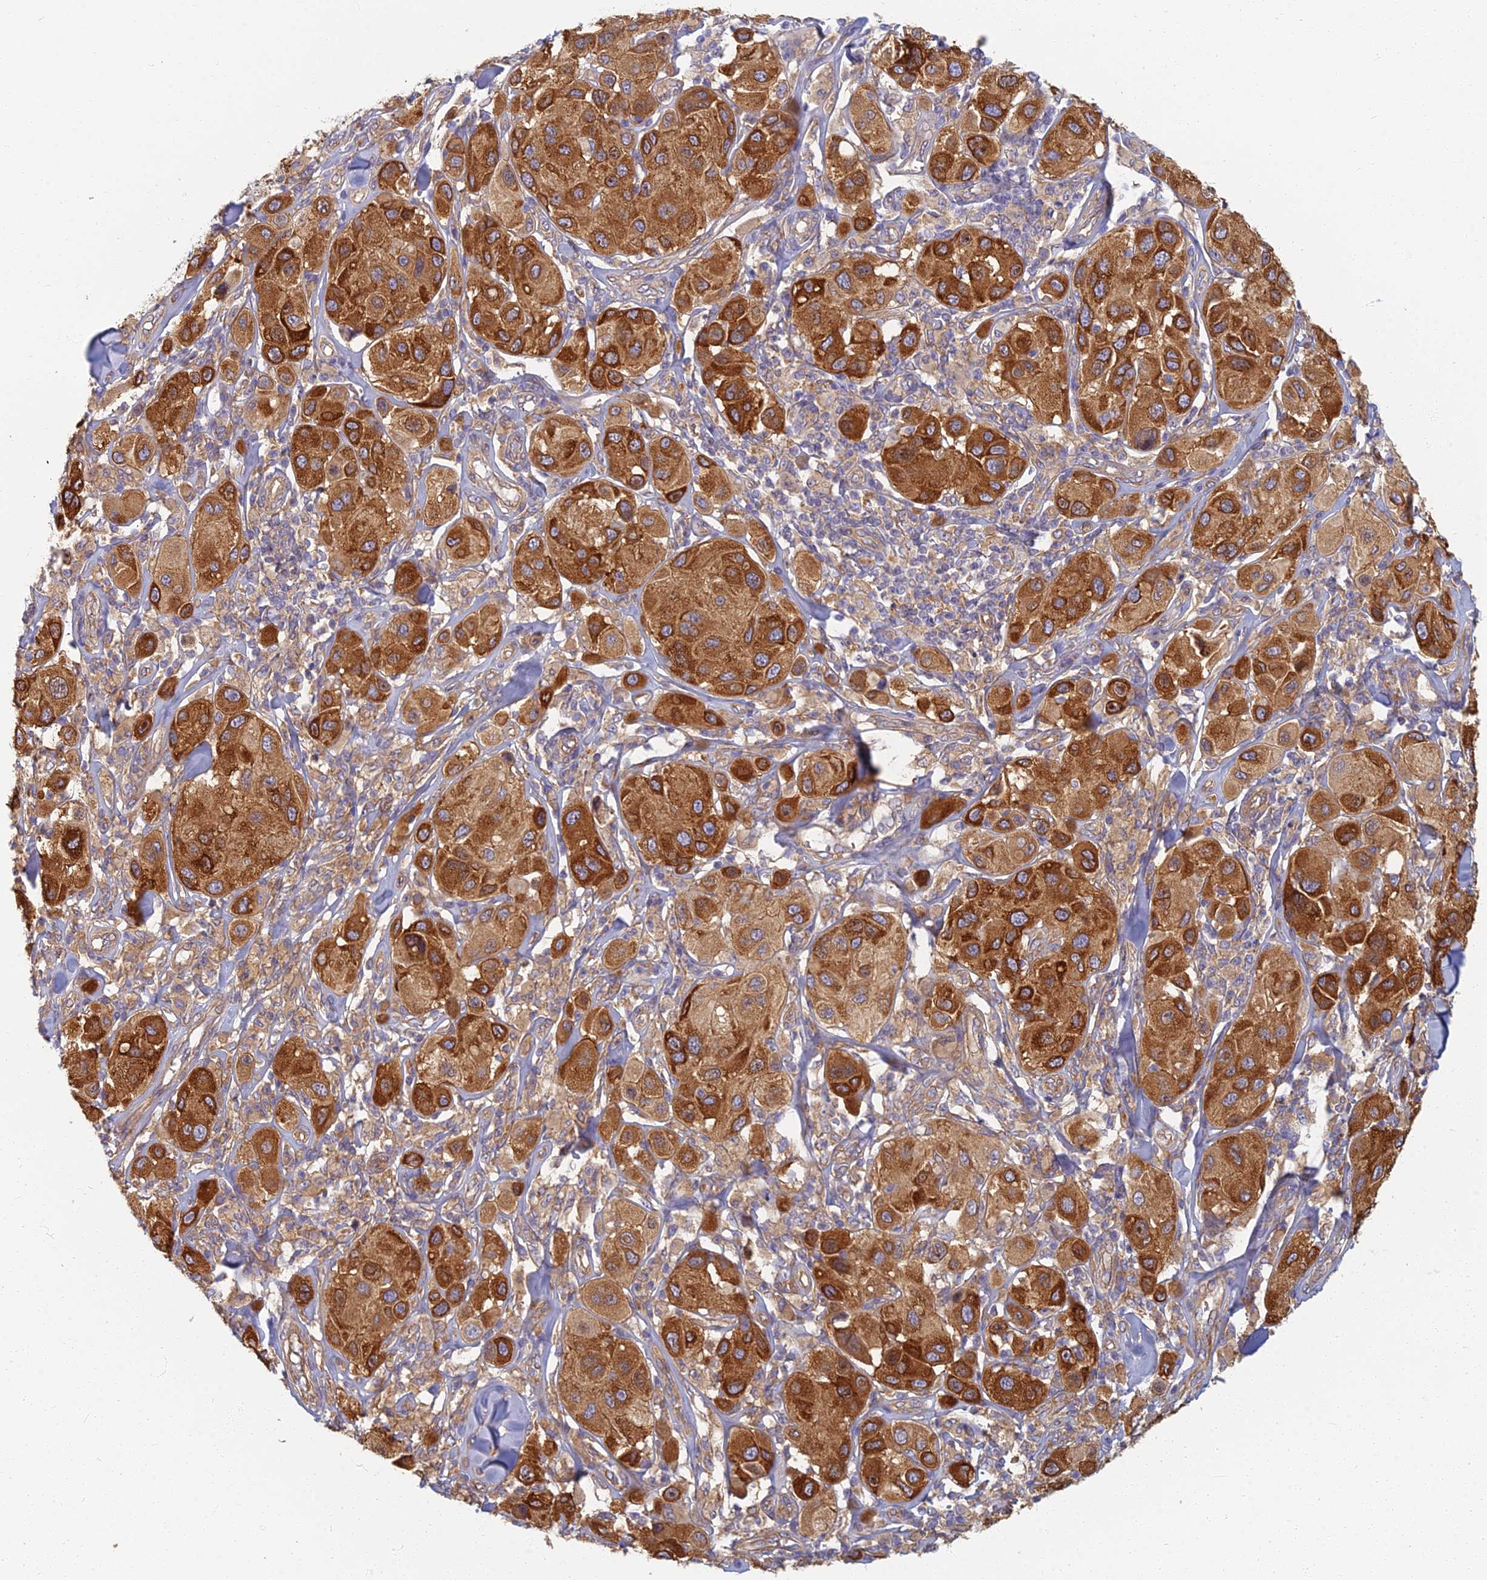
{"staining": {"intensity": "strong", "quantity": ">75%", "location": "cytoplasmic/membranous"}, "tissue": "melanoma", "cell_type": "Tumor cells", "image_type": "cancer", "snomed": [{"axis": "morphology", "description": "Malignant melanoma, Metastatic site"}, {"axis": "topography", "description": "Skin"}], "caption": "The micrograph displays a brown stain indicating the presence of a protein in the cytoplasmic/membranous of tumor cells in malignant melanoma (metastatic site).", "gene": "RBSN", "patient": {"sex": "male", "age": 41}}